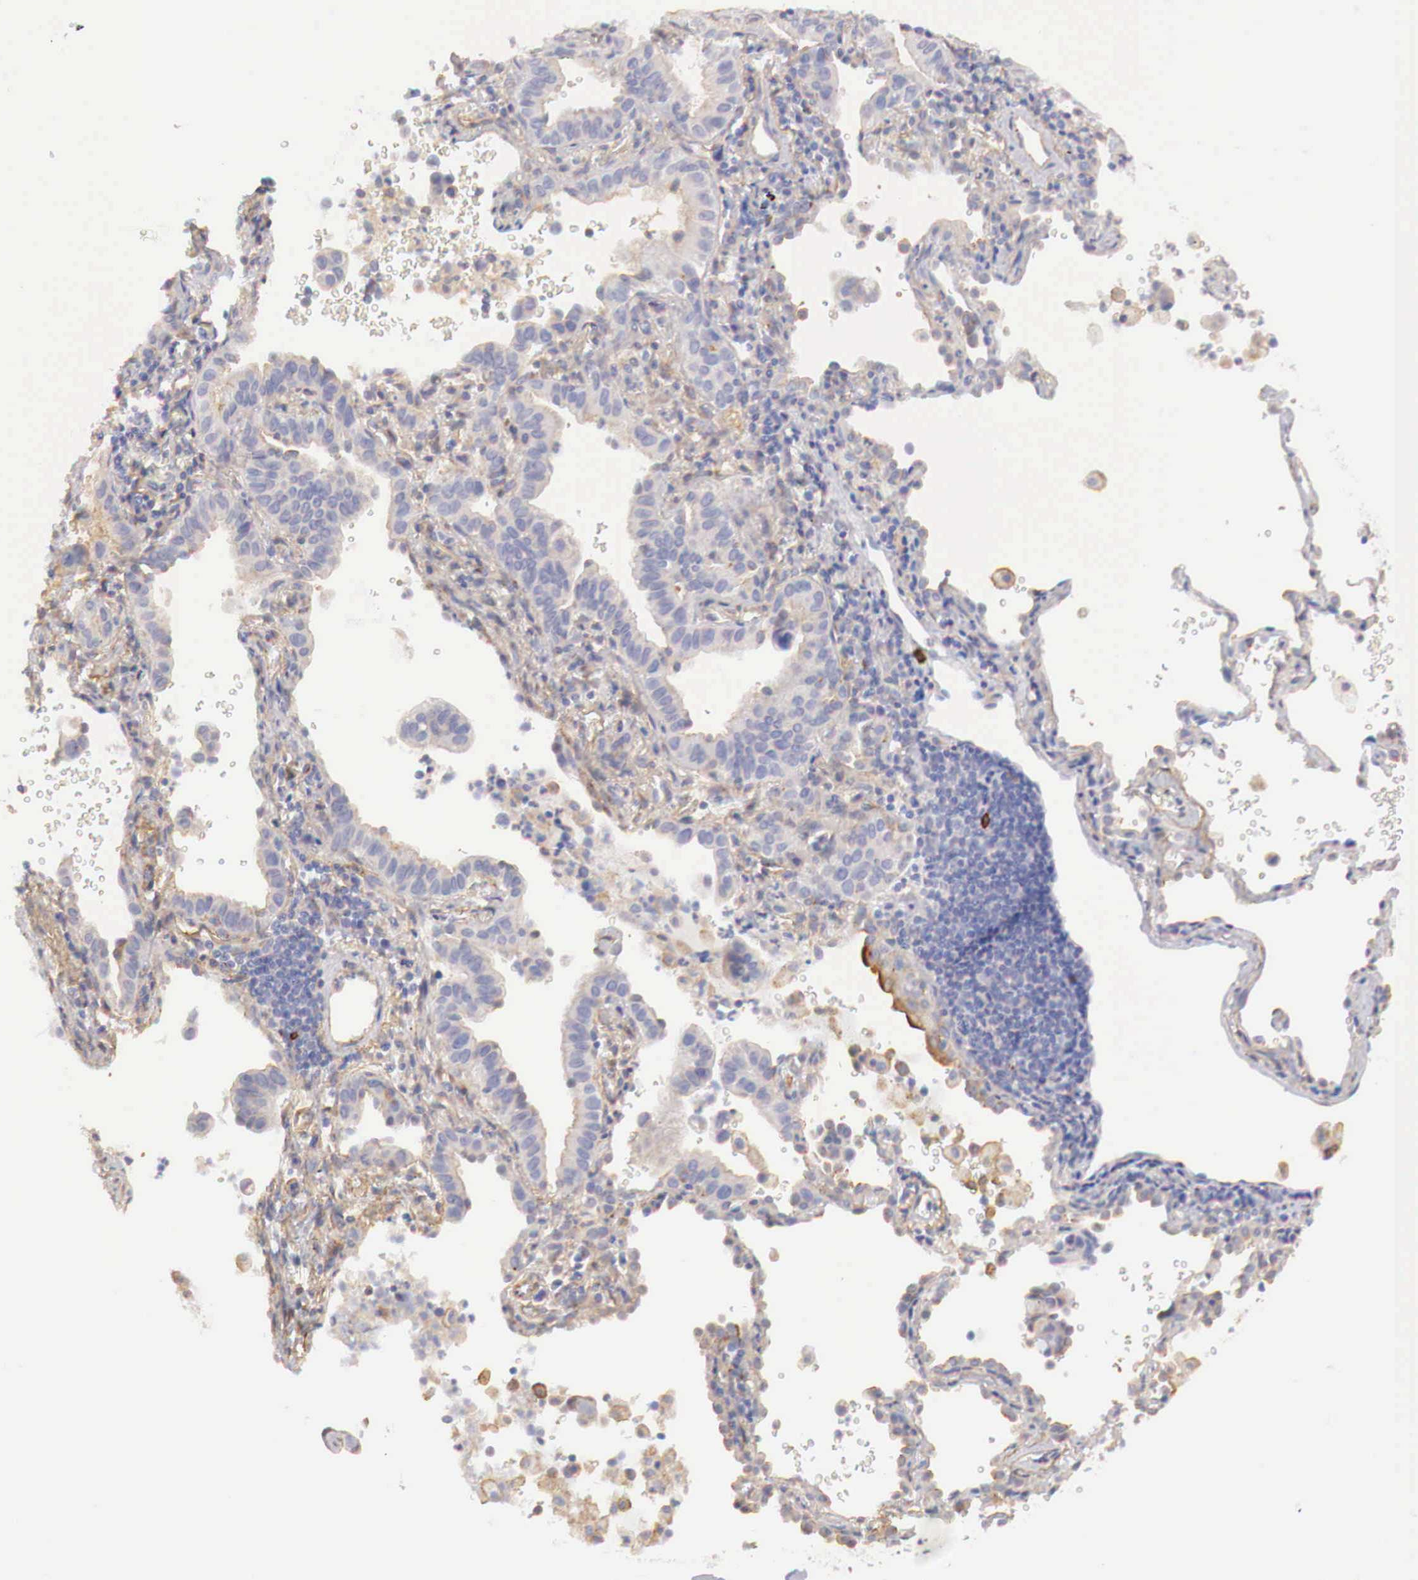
{"staining": {"intensity": "negative", "quantity": "none", "location": "none"}, "tissue": "lung cancer", "cell_type": "Tumor cells", "image_type": "cancer", "snomed": [{"axis": "morphology", "description": "Adenocarcinoma, NOS"}, {"axis": "topography", "description": "Lung"}], "caption": "DAB immunohistochemical staining of lung cancer demonstrates no significant staining in tumor cells.", "gene": "KLHDC7B", "patient": {"sex": "female", "age": 50}}